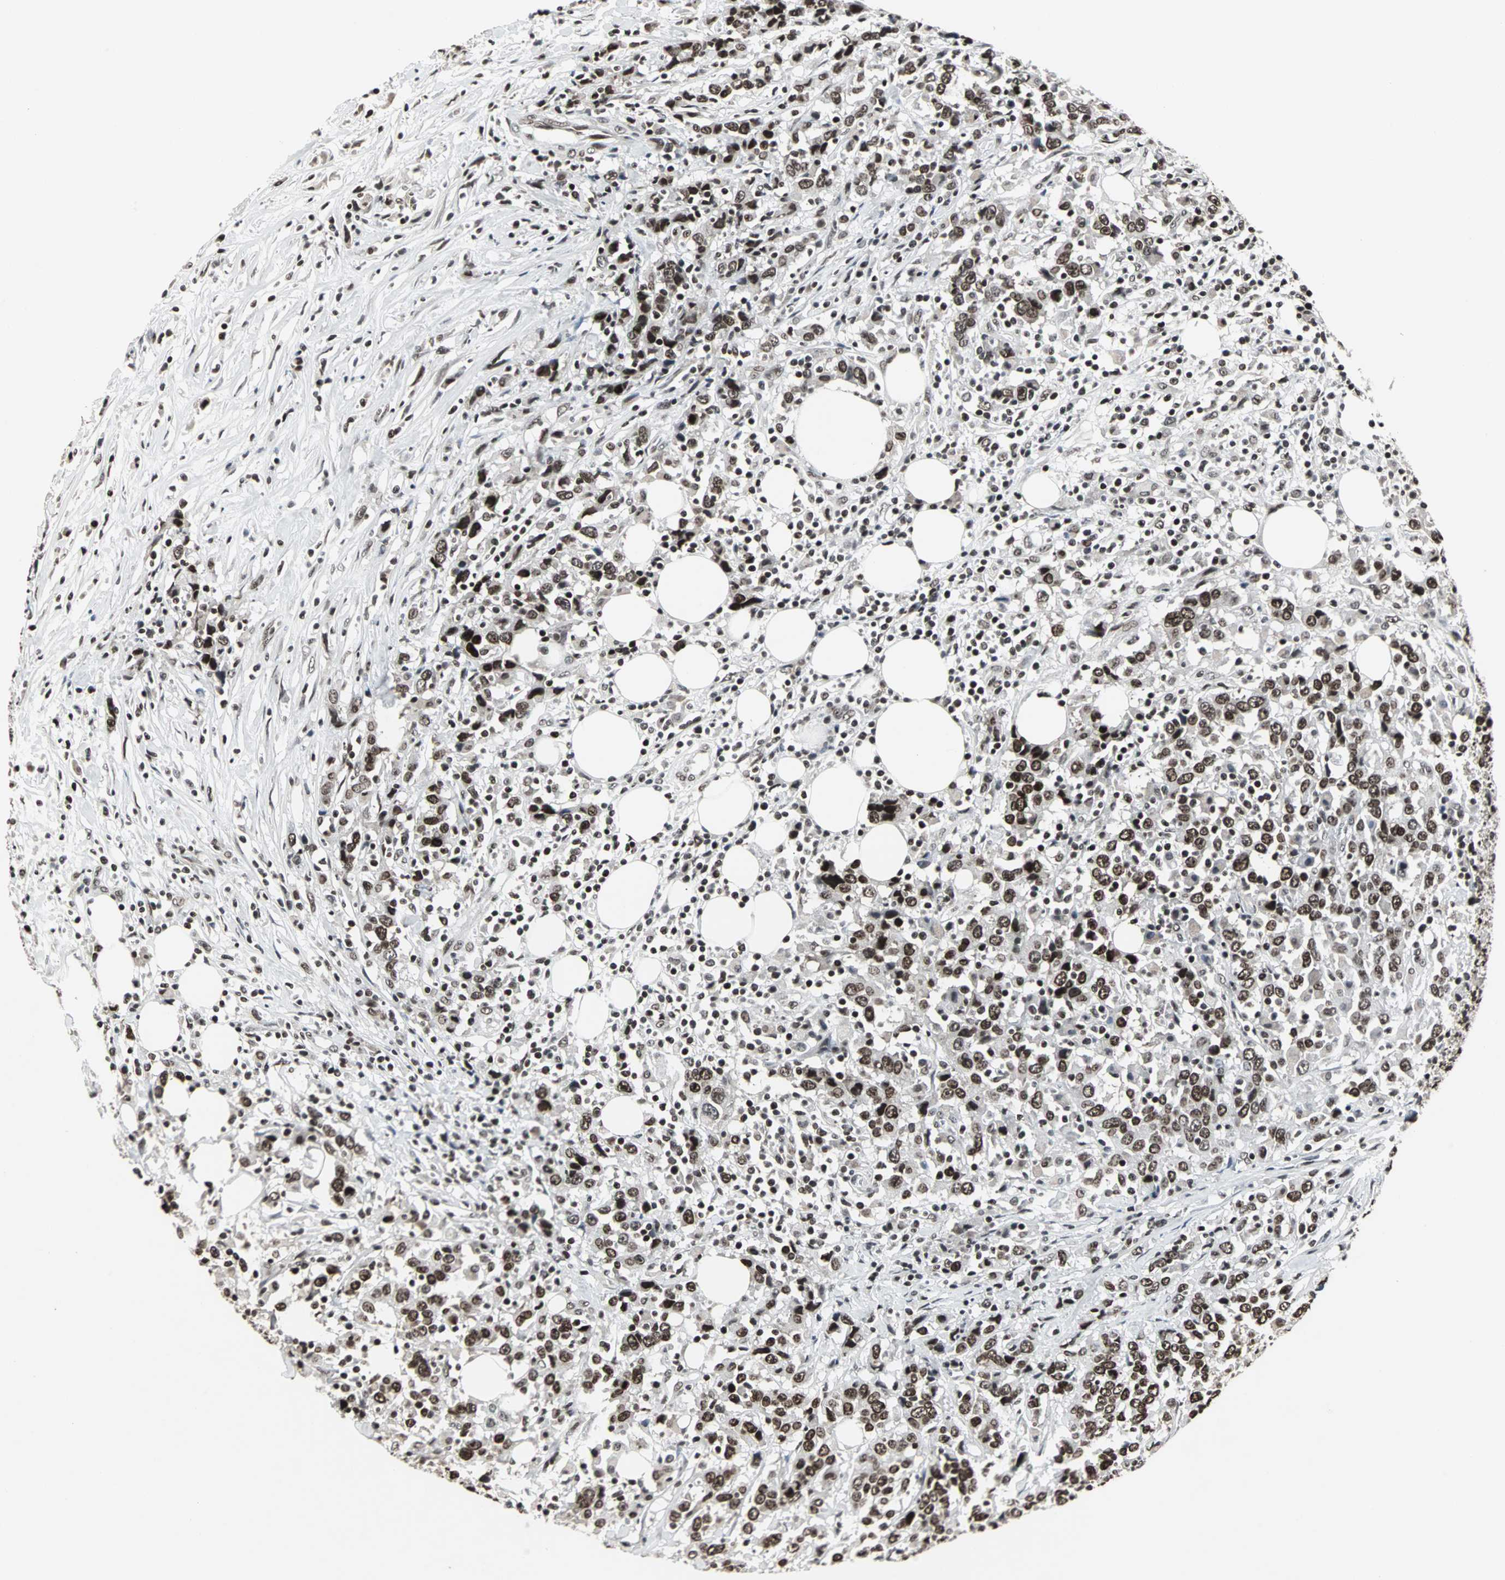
{"staining": {"intensity": "strong", "quantity": ">75%", "location": "nuclear"}, "tissue": "urothelial cancer", "cell_type": "Tumor cells", "image_type": "cancer", "snomed": [{"axis": "morphology", "description": "Urothelial carcinoma, High grade"}, {"axis": "topography", "description": "Urinary bladder"}], "caption": "A high amount of strong nuclear staining is seen in about >75% of tumor cells in urothelial cancer tissue.", "gene": "PNKP", "patient": {"sex": "male", "age": 61}}